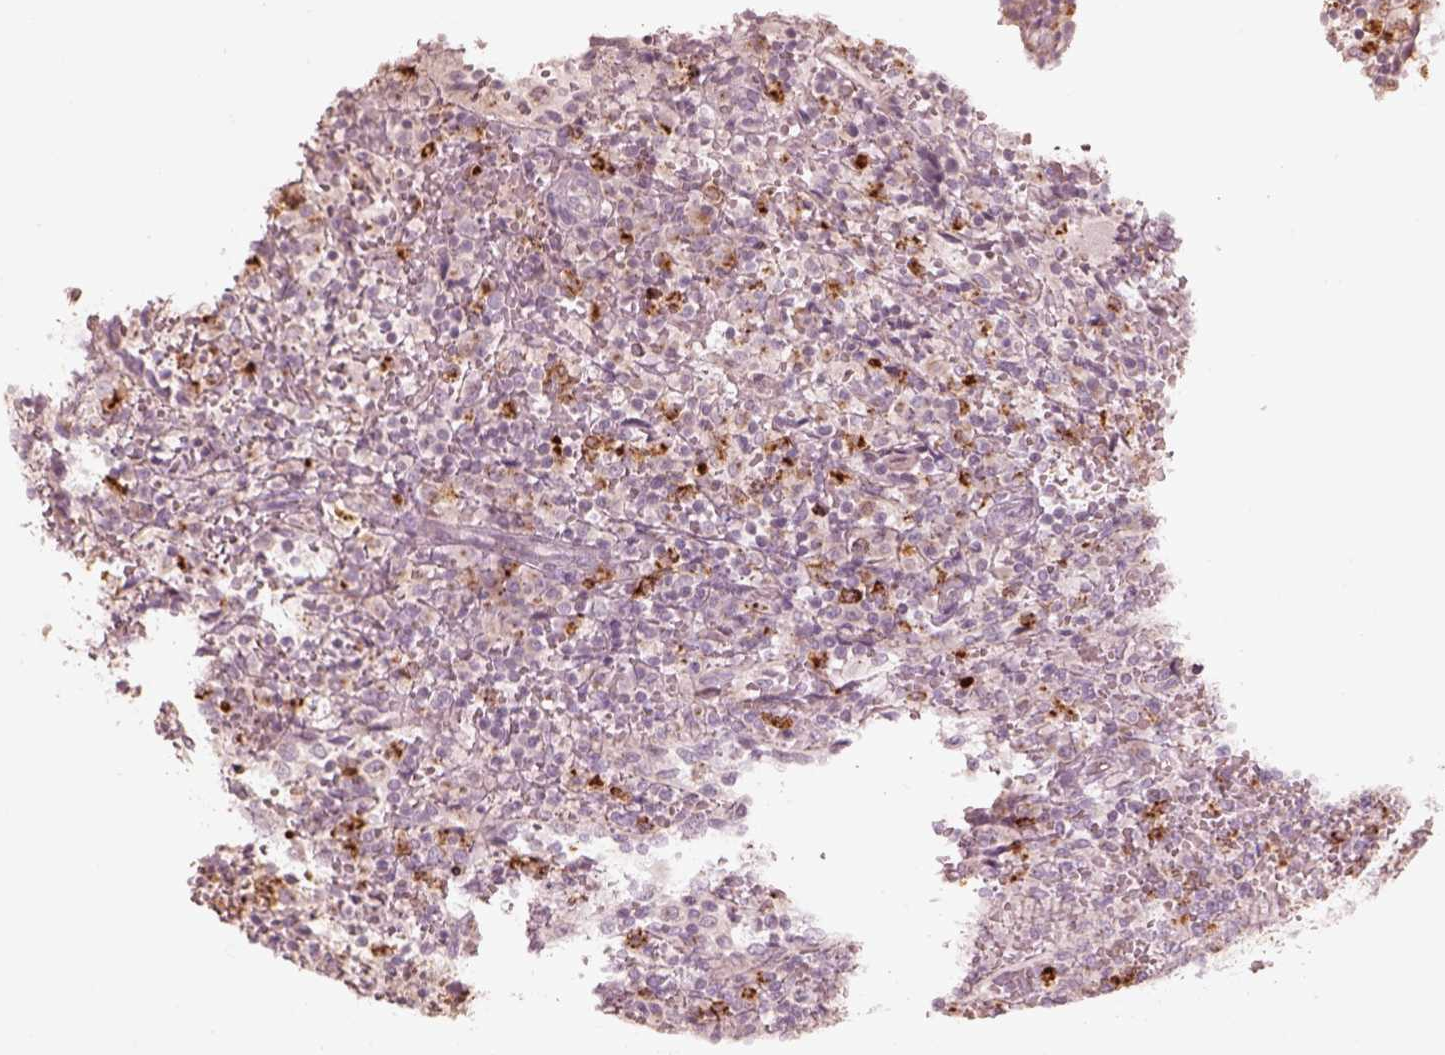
{"staining": {"intensity": "negative", "quantity": "none", "location": "none"}, "tissue": "lymphoma", "cell_type": "Tumor cells", "image_type": "cancer", "snomed": [{"axis": "morphology", "description": "Malignant lymphoma, non-Hodgkin's type, Low grade"}, {"axis": "topography", "description": "Spleen"}], "caption": "High power microscopy histopathology image of an immunohistochemistry (IHC) histopathology image of malignant lymphoma, non-Hodgkin's type (low-grade), revealing no significant staining in tumor cells.", "gene": "ABCA7", "patient": {"sex": "male", "age": 62}}